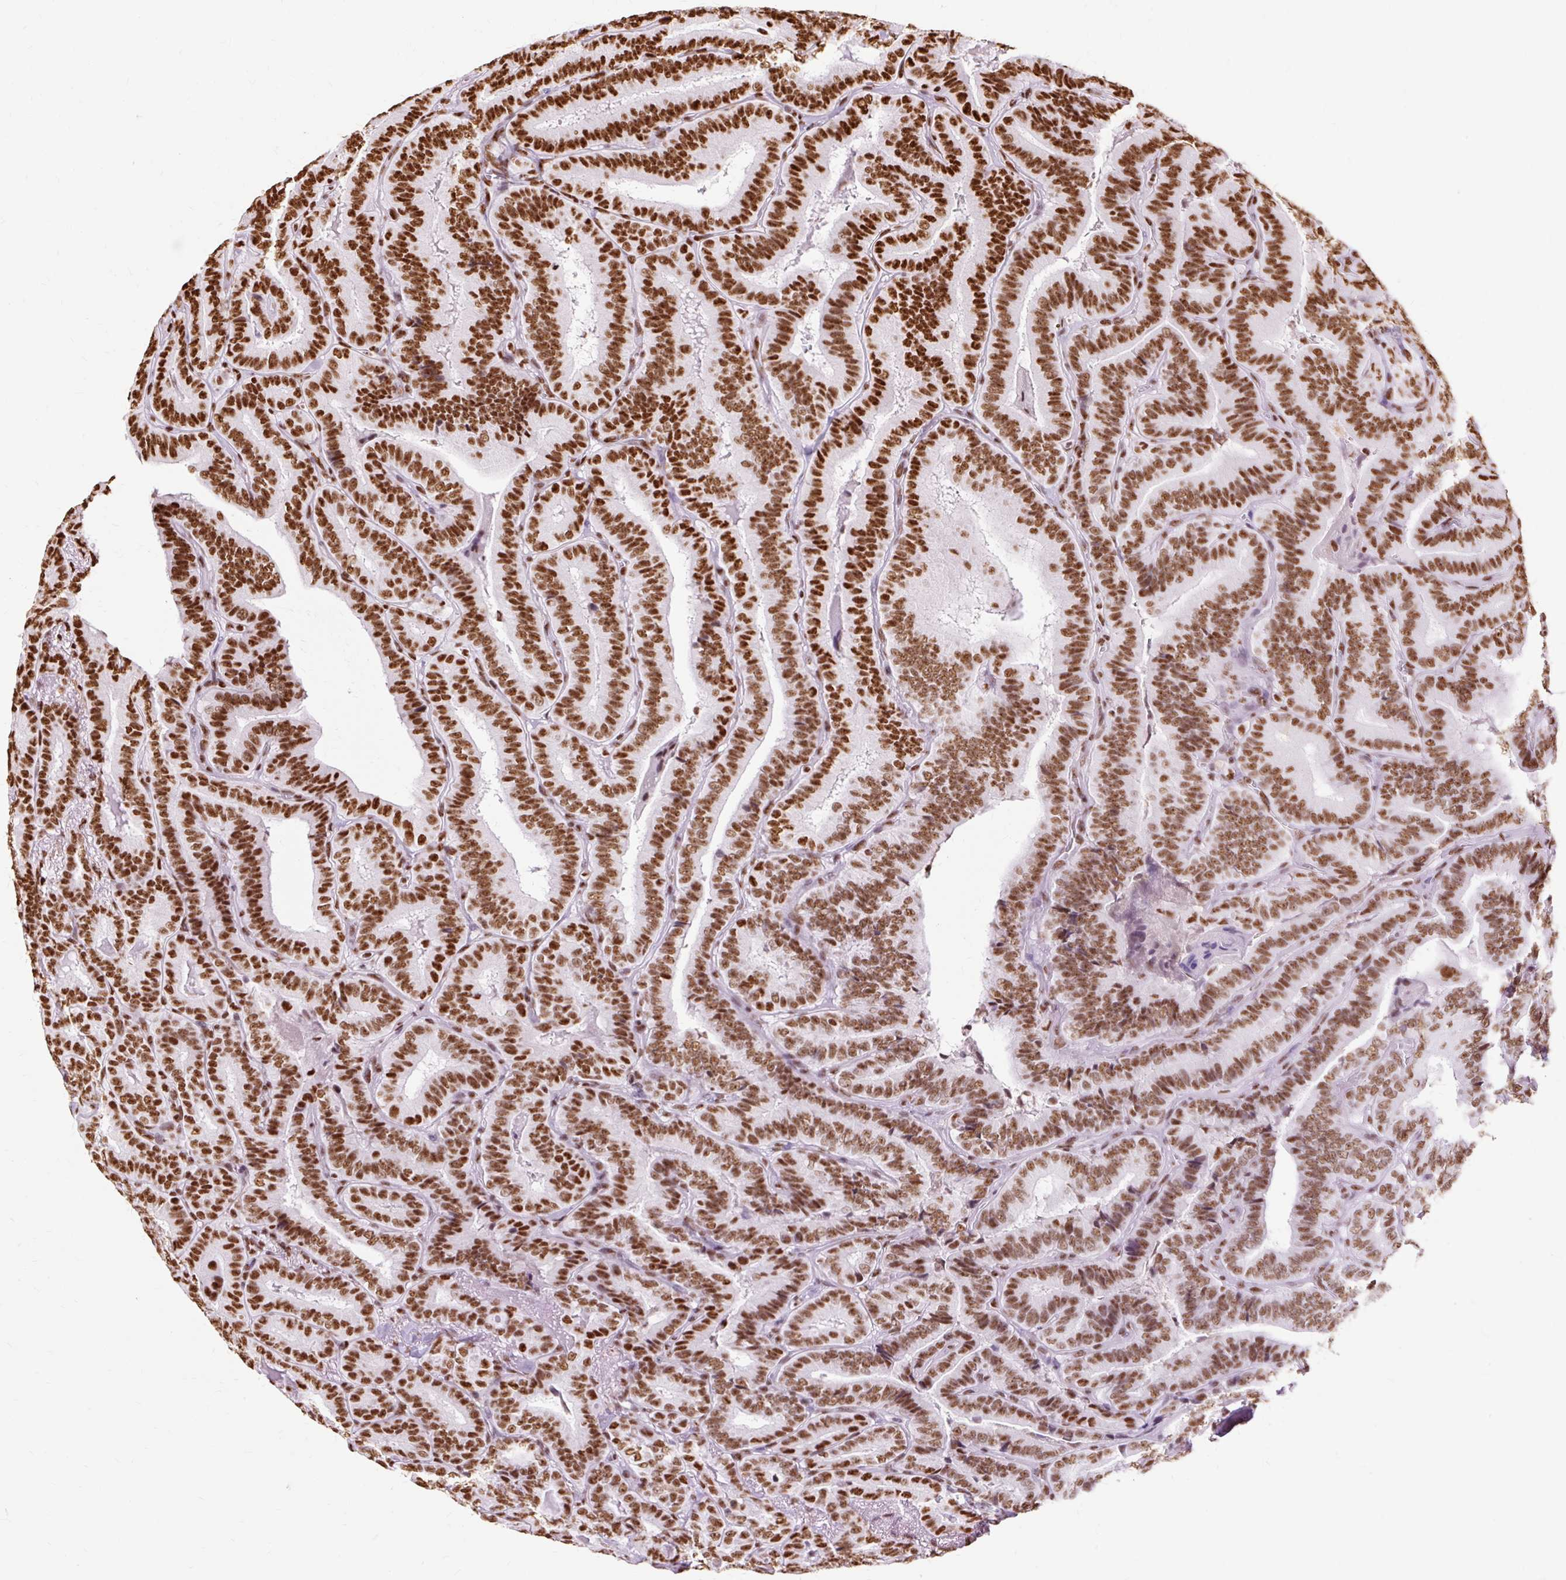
{"staining": {"intensity": "strong", "quantity": ">75%", "location": "nuclear"}, "tissue": "thyroid cancer", "cell_type": "Tumor cells", "image_type": "cancer", "snomed": [{"axis": "morphology", "description": "Papillary adenocarcinoma, NOS"}, {"axis": "topography", "description": "Thyroid gland"}], "caption": "Thyroid cancer (papillary adenocarcinoma) tissue exhibits strong nuclear staining in about >75% of tumor cells (DAB (3,3'-diaminobenzidine) IHC with brightfield microscopy, high magnification).", "gene": "XRCC6", "patient": {"sex": "male", "age": 61}}